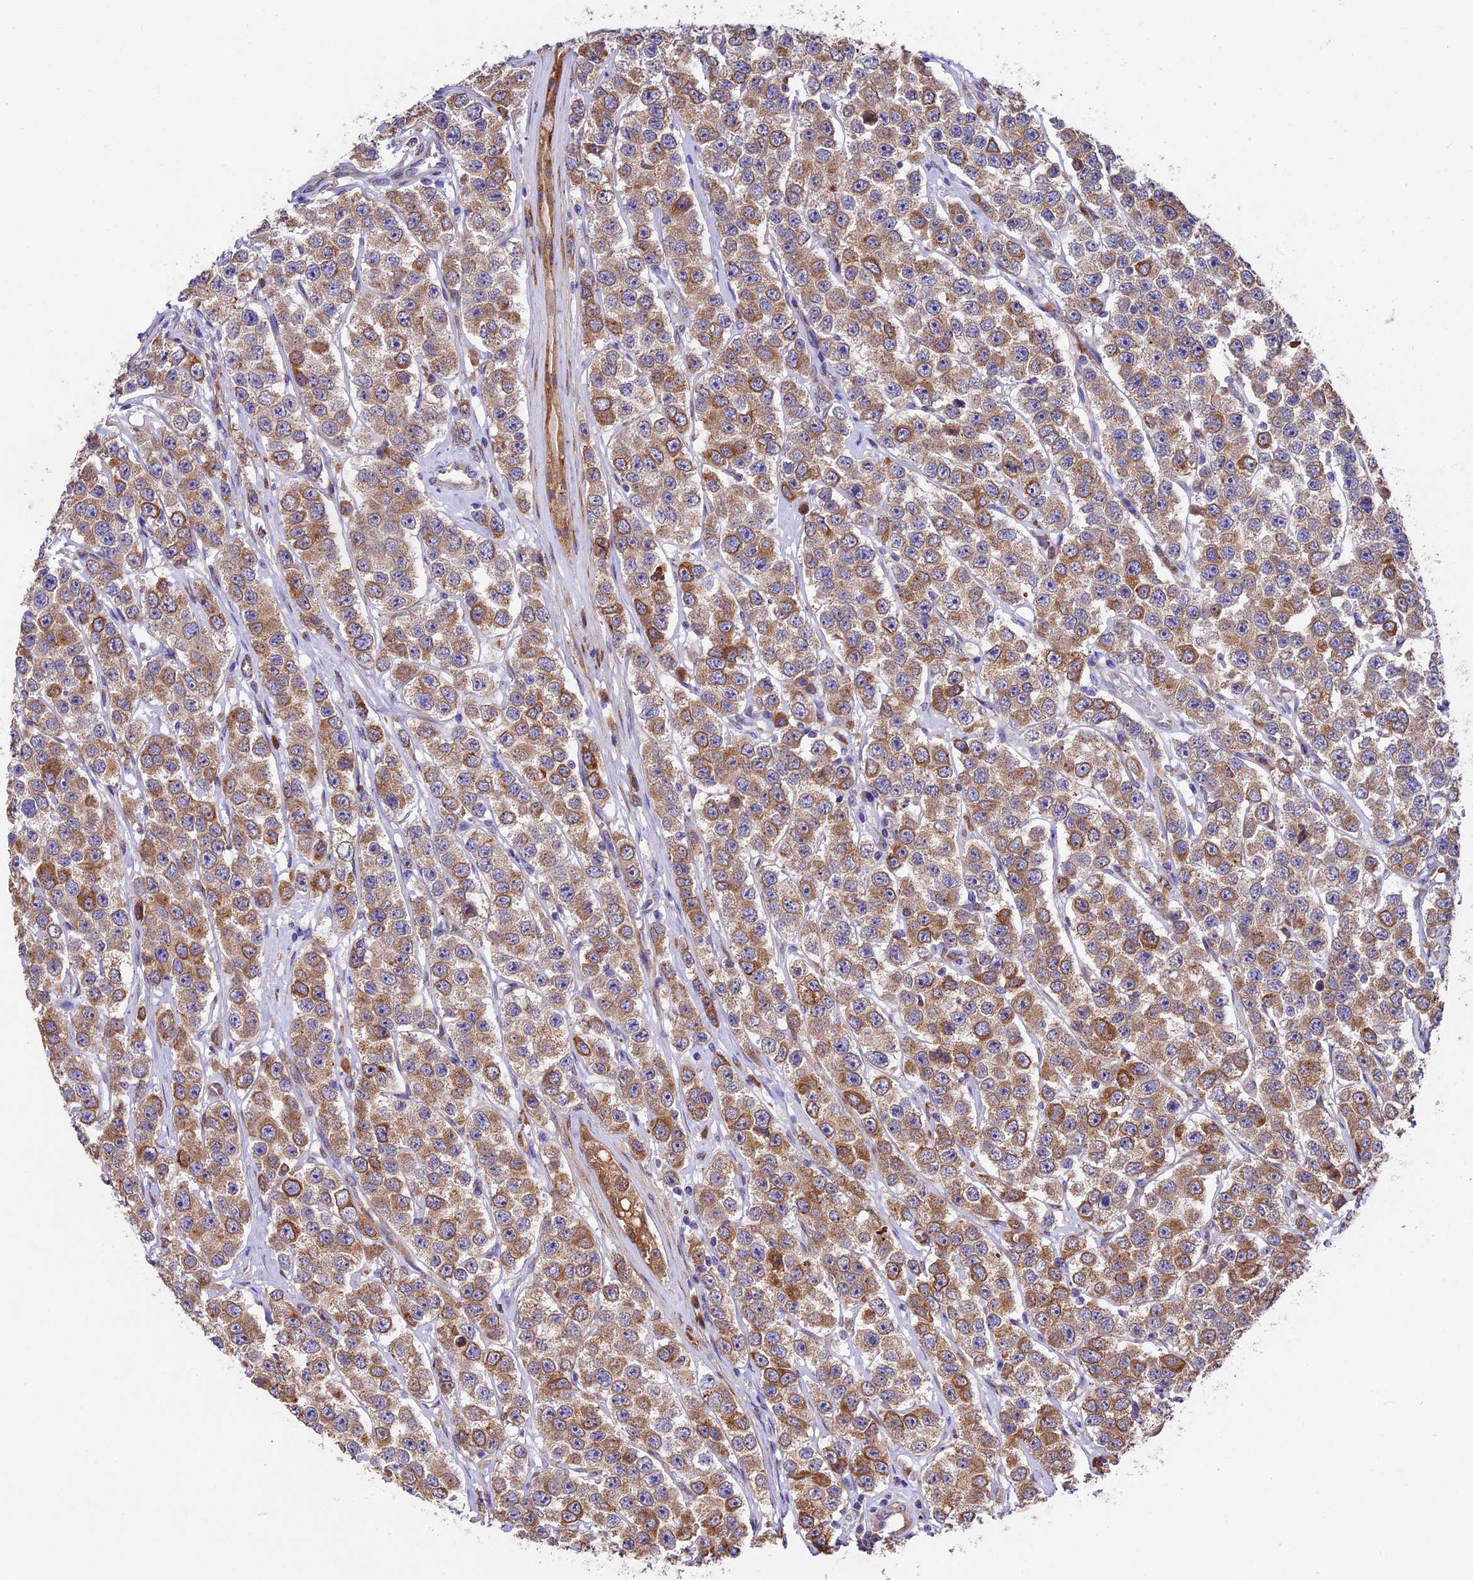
{"staining": {"intensity": "moderate", "quantity": ">75%", "location": "cytoplasmic/membranous"}, "tissue": "testis cancer", "cell_type": "Tumor cells", "image_type": "cancer", "snomed": [{"axis": "morphology", "description": "Seminoma, NOS"}, {"axis": "topography", "description": "Testis"}], "caption": "This image shows seminoma (testis) stained with immunohistochemistry to label a protein in brown. The cytoplasmic/membranous of tumor cells show moderate positivity for the protein. Nuclei are counter-stained blue.", "gene": "LSM7", "patient": {"sex": "male", "age": 28}}